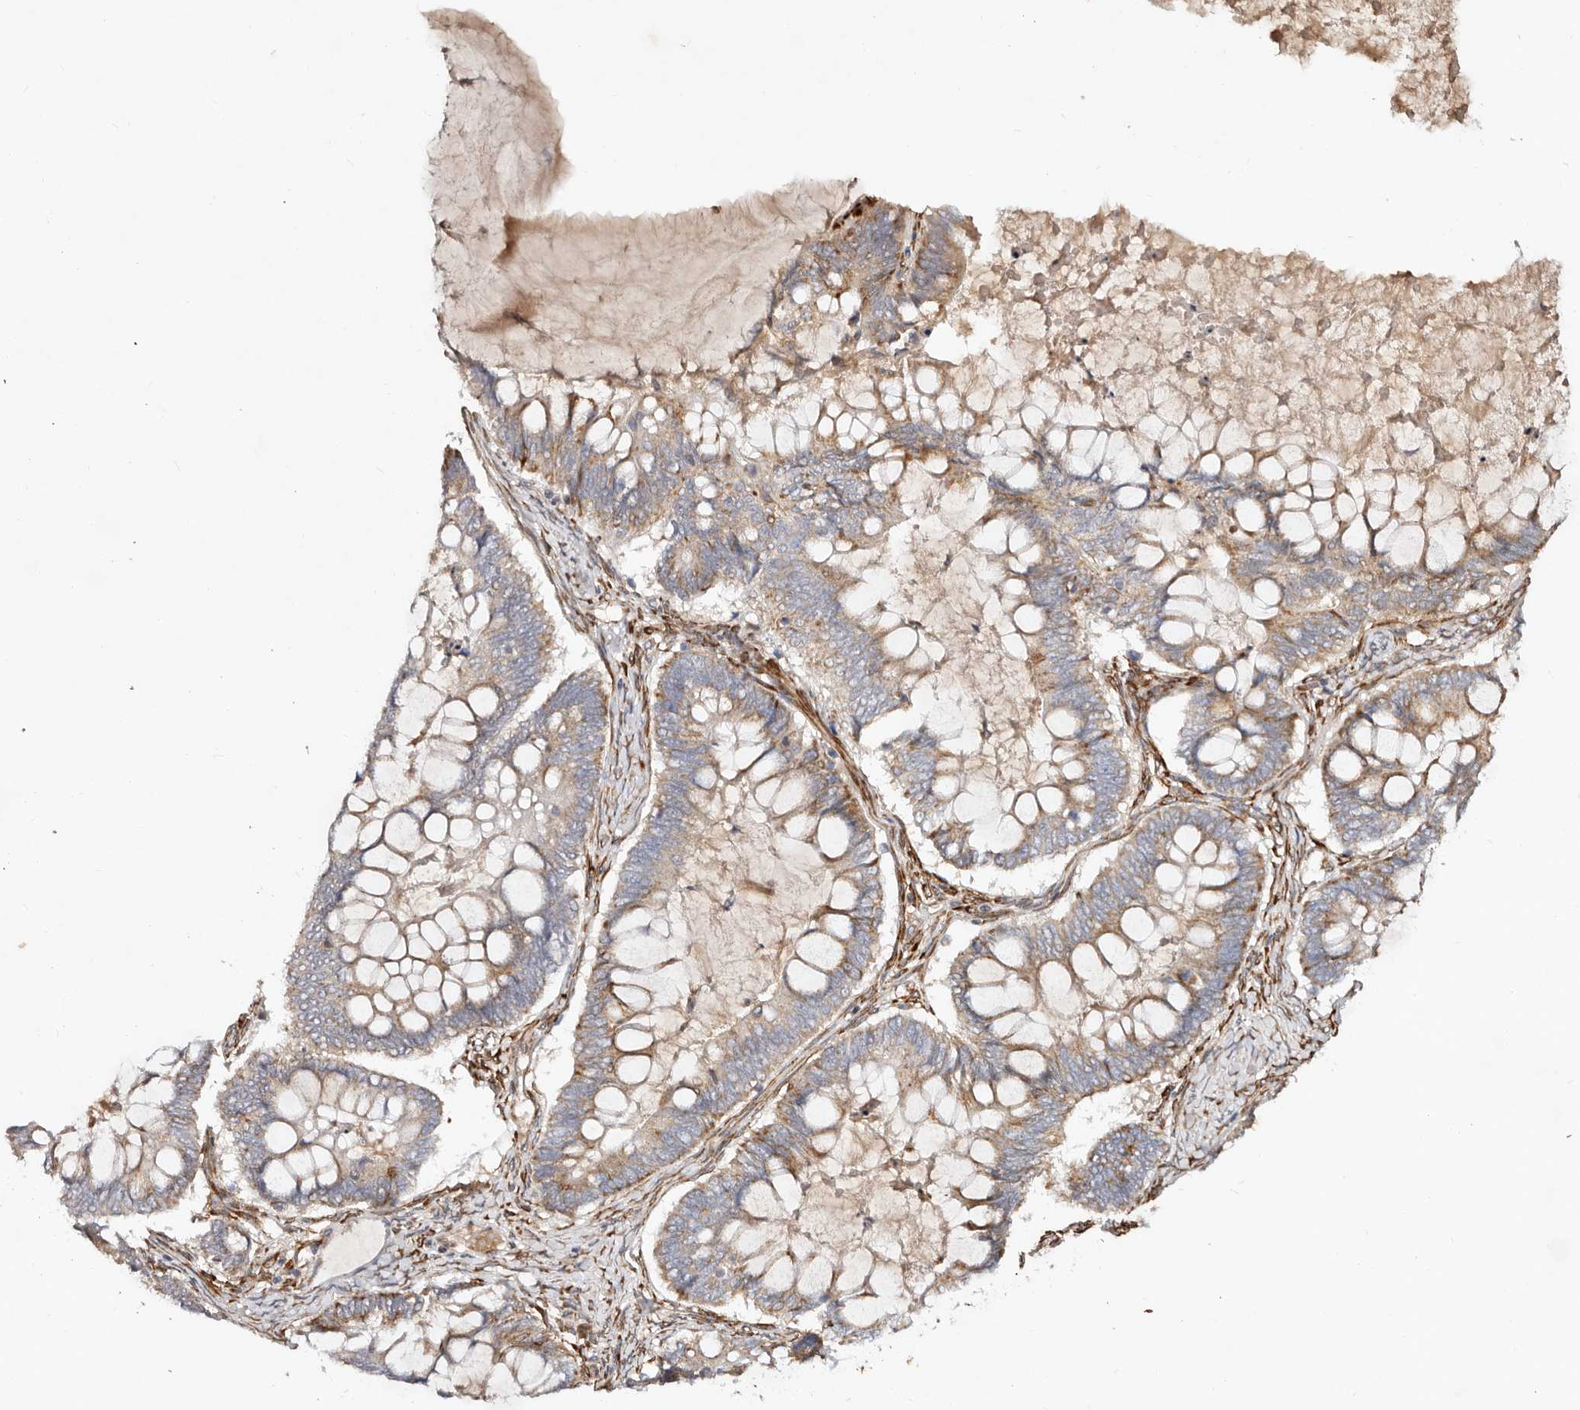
{"staining": {"intensity": "moderate", "quantity": "25%-75%", "location": "cytoplasmic/membranous"}, "tissue": "ovarian cancer", "cell_type": "Tumor cells", "image_type": "cancer", "snomed": [{"axis": "morphology", "description": "Cystadenocarcinoma, mucinous, NOS"}, {"axis": "topography", "description": "Ovary"}], "caption": "DAB (3,3'-diaminobenzidine) immunohistochemical staining of human ovarian mucinous cystadenocarcinoma shows moderate cytoplasmic/membranous protein expression in about 25%-75% of tumor cells. Using DAB (brown) and hematoxylin (blue) stains, captured at high magnification using brightfield microscopy.", "gene": "SERPINH1", "patient": {"sex": "female", "age": 61}}